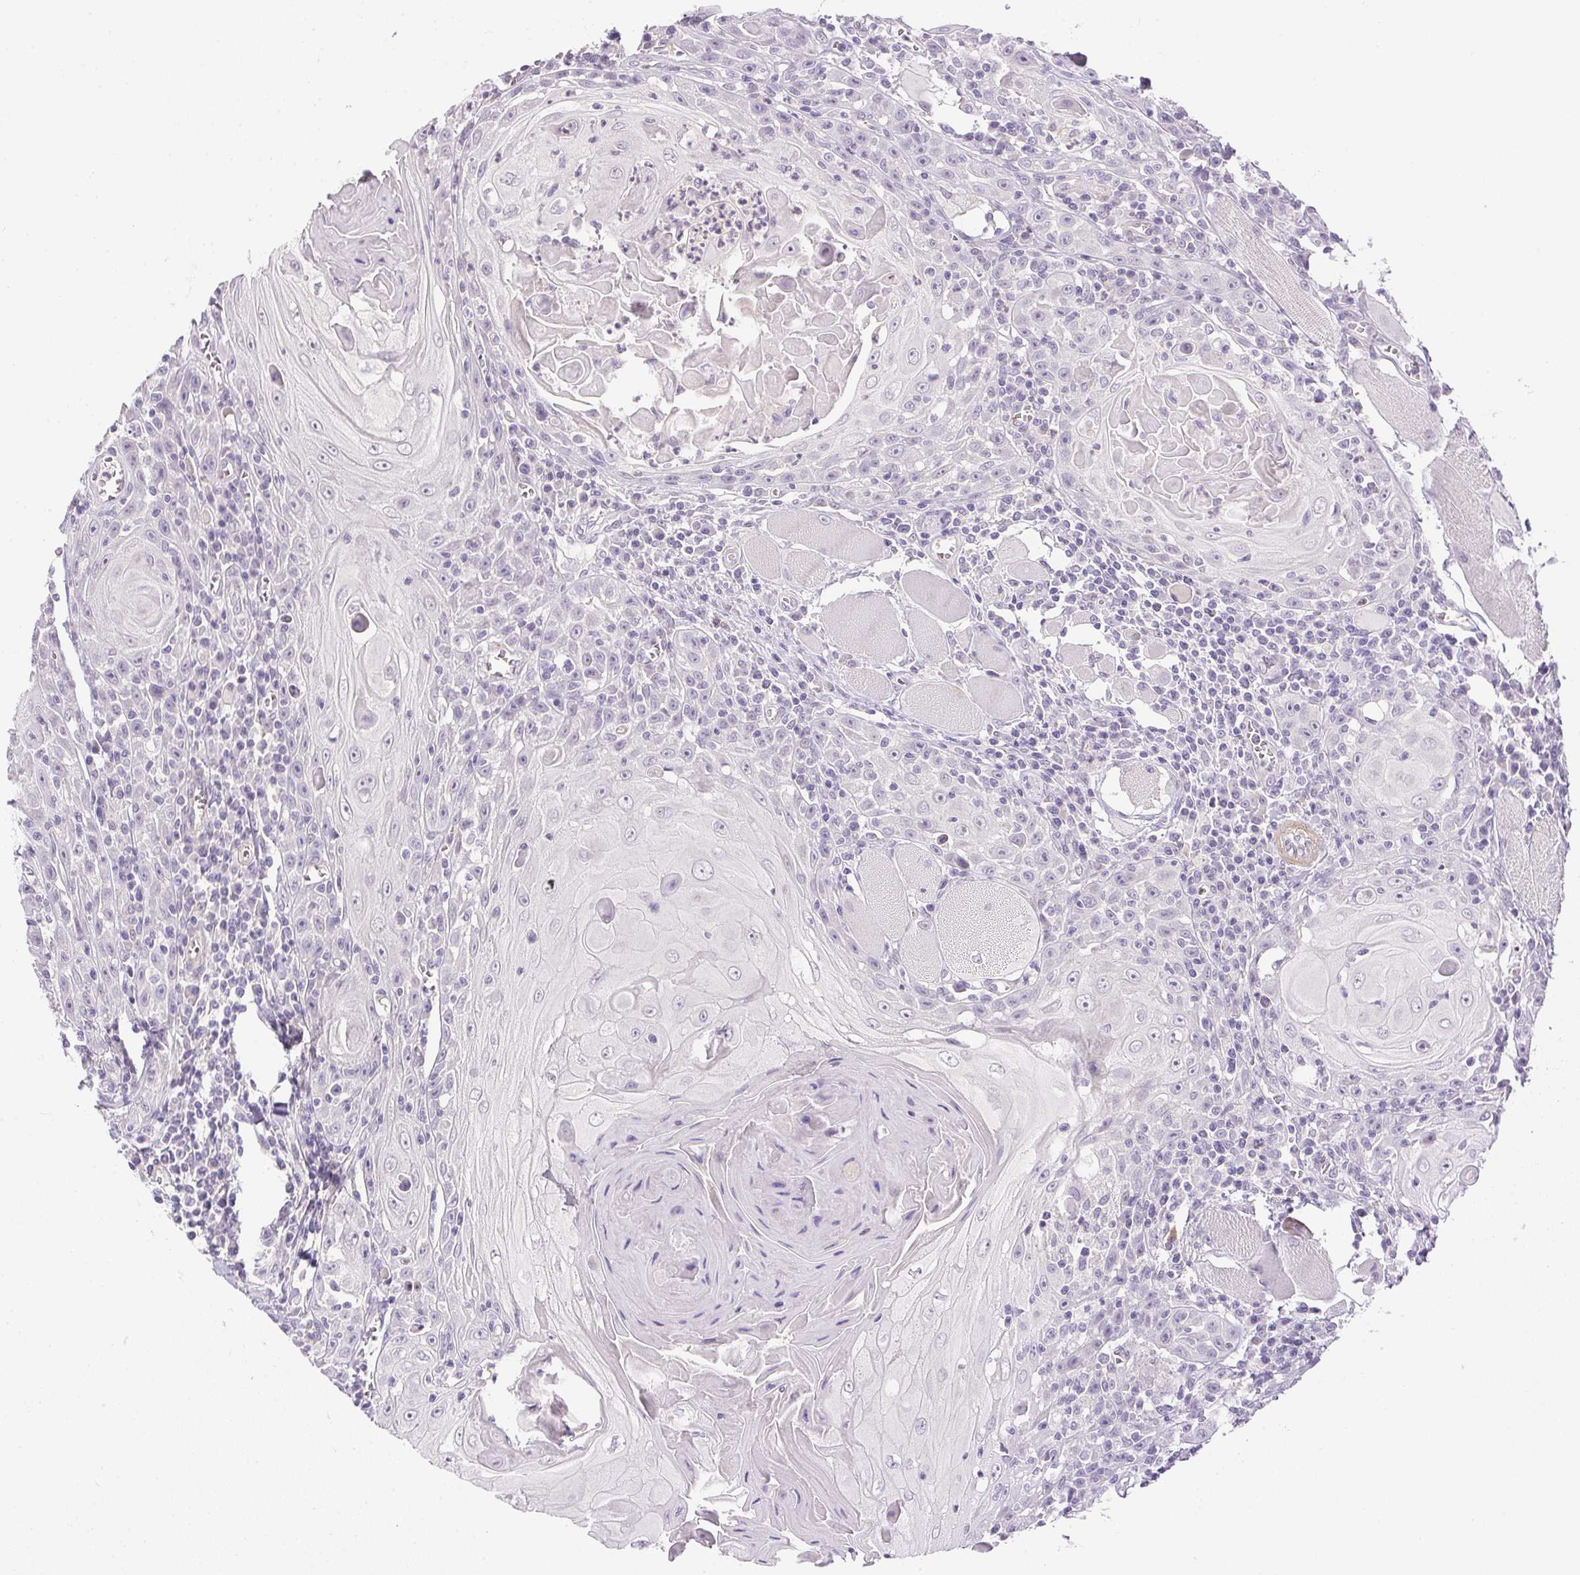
{"staining": {"intensity": "negative", "quantity": "none", "location": "none"}, "tissue": "head and neck cancer", "cell_type": "Tumor cells", "image_type": "cancer", "snomed": [{"axis": "morphology", "description": "Squamous cell carcinoma, NOS"}, {"axis": "topography", "description": "Head-Neck"}], "caption": "This is an immunohistochemistry photomicrograph of human head and neck cancer. There is no expression in tumor cells.", "gene": "PRL", "patient": {"sex": "male", "age": 52}}